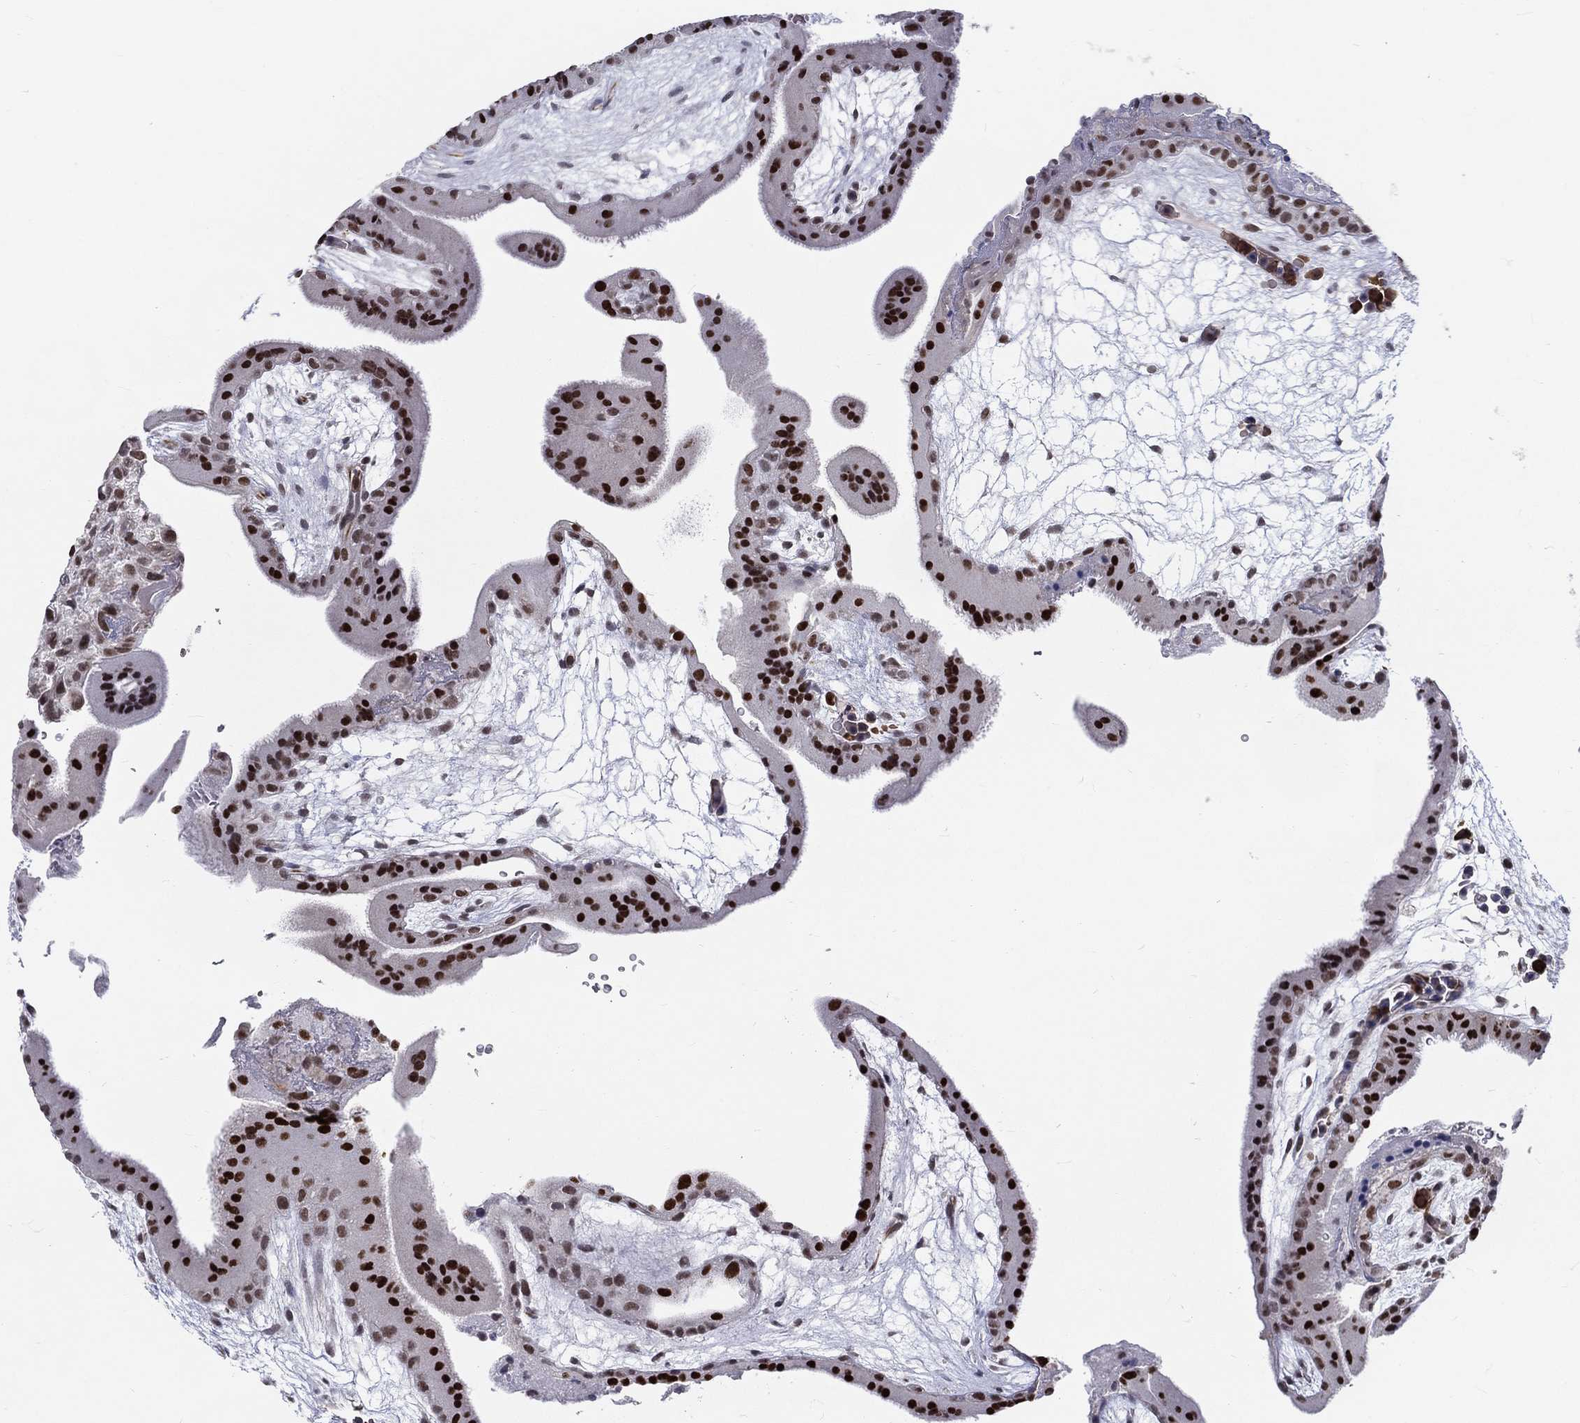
{"staining": {"intensity": "strong", "quantity": "25%-75%", "location": "nuclear"}, "tissue": "placenta", "cell_type": "Decidual cells", "image_type": "normal", "snomed": [{"axis": "morphology", "description": "Normal tissue, NOS"}, {"axis": "topography", "description": "Placenta"}], "caption": "Protein analysis of benign placenta displays strong nuclear expression in approximately 25%-75% of decidual cells.", "gene": "ZBED1", "patient": {"sex": "female", "age": 19}}